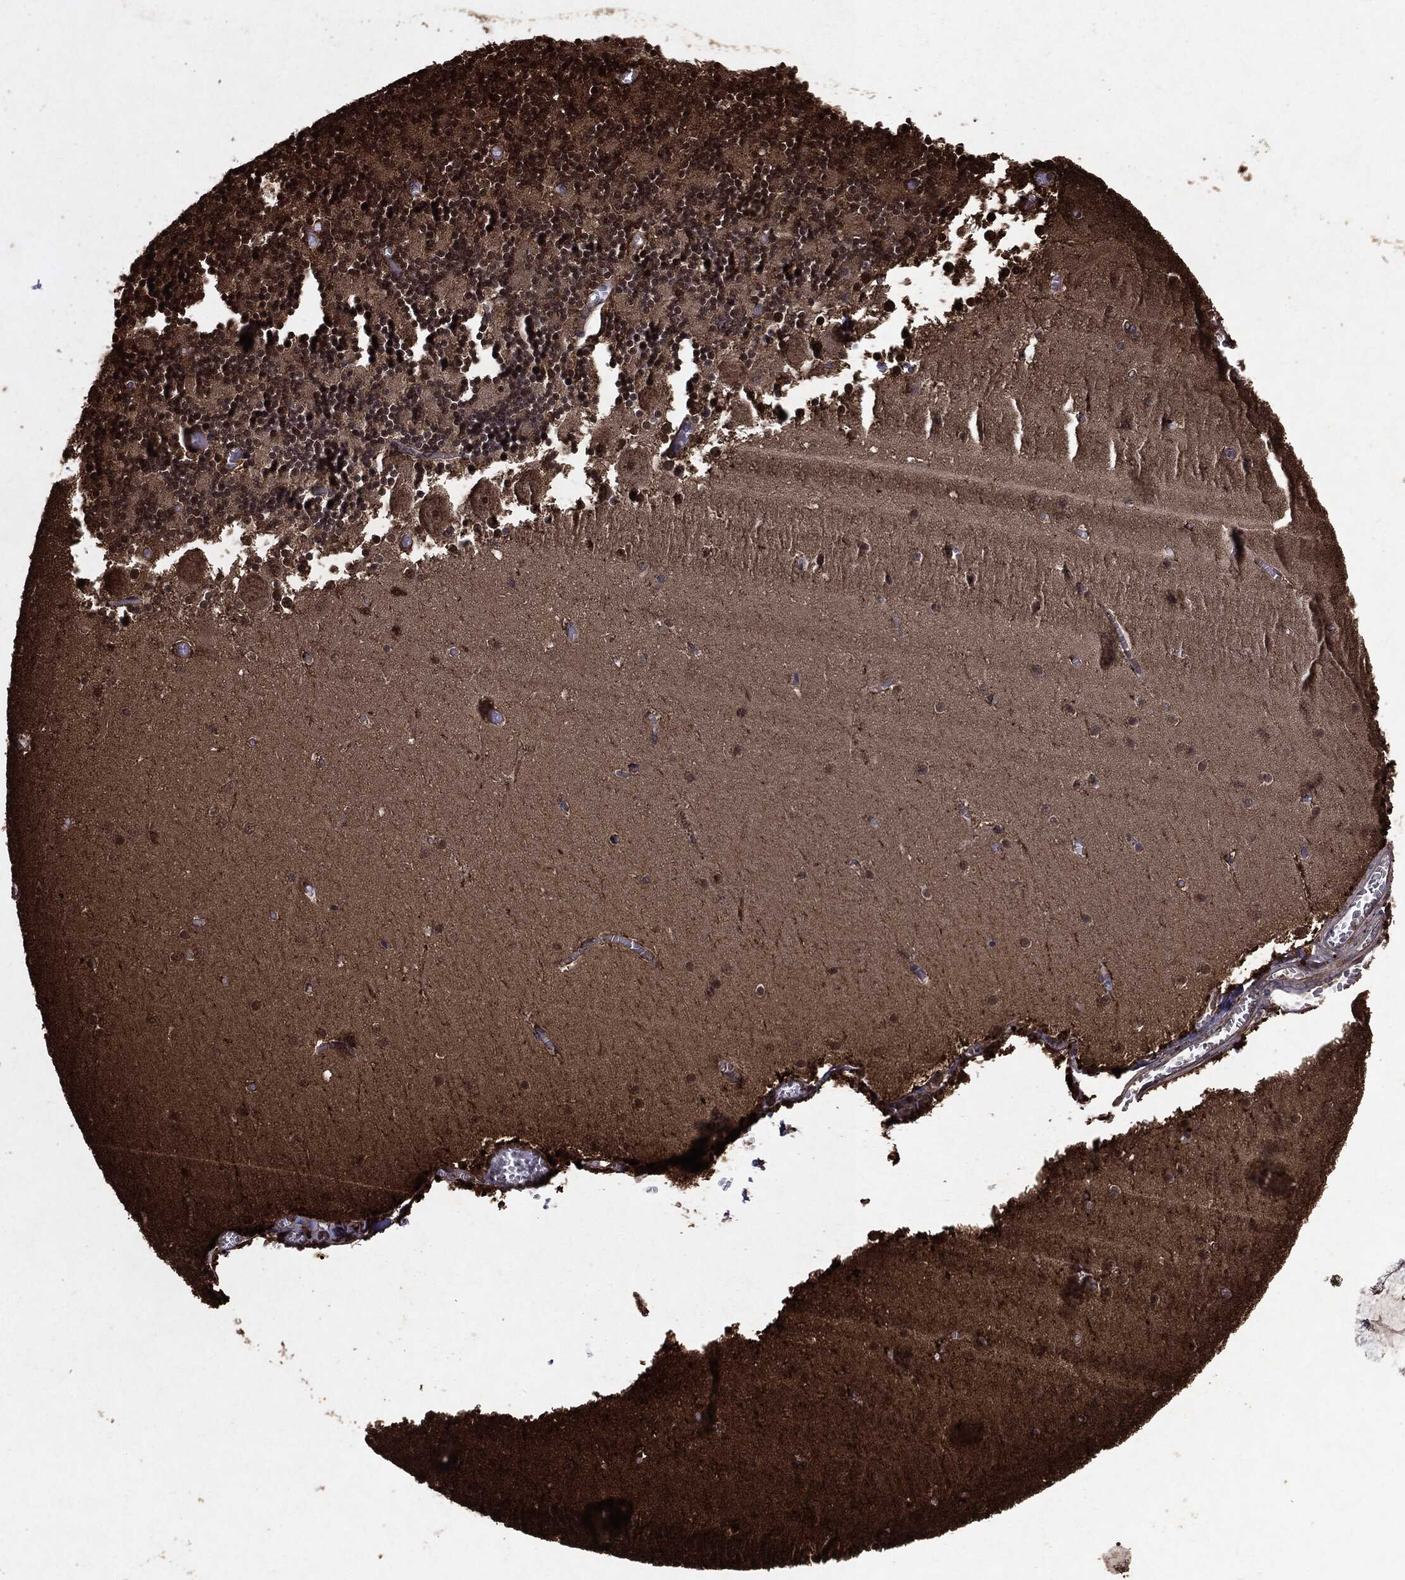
{"staining": {"intensity": "negative", "quantity": "none", "location": "none"}, "tissue": "cerebellum", "cell_type": "Cells in granular layer", "image_type": "normal", "snomed": [{"axis": "morphology", "description": "Normal tissue, NOS"}, {"axis": "topography", "description": "Cerebellum"}], "caption": "This is a micrograph of IHC staining of benign cerebellum, which shows no positivity in cells in granular layer.", "gene": "PEBP1", "patient": {"sex": "female", "age": 28}}